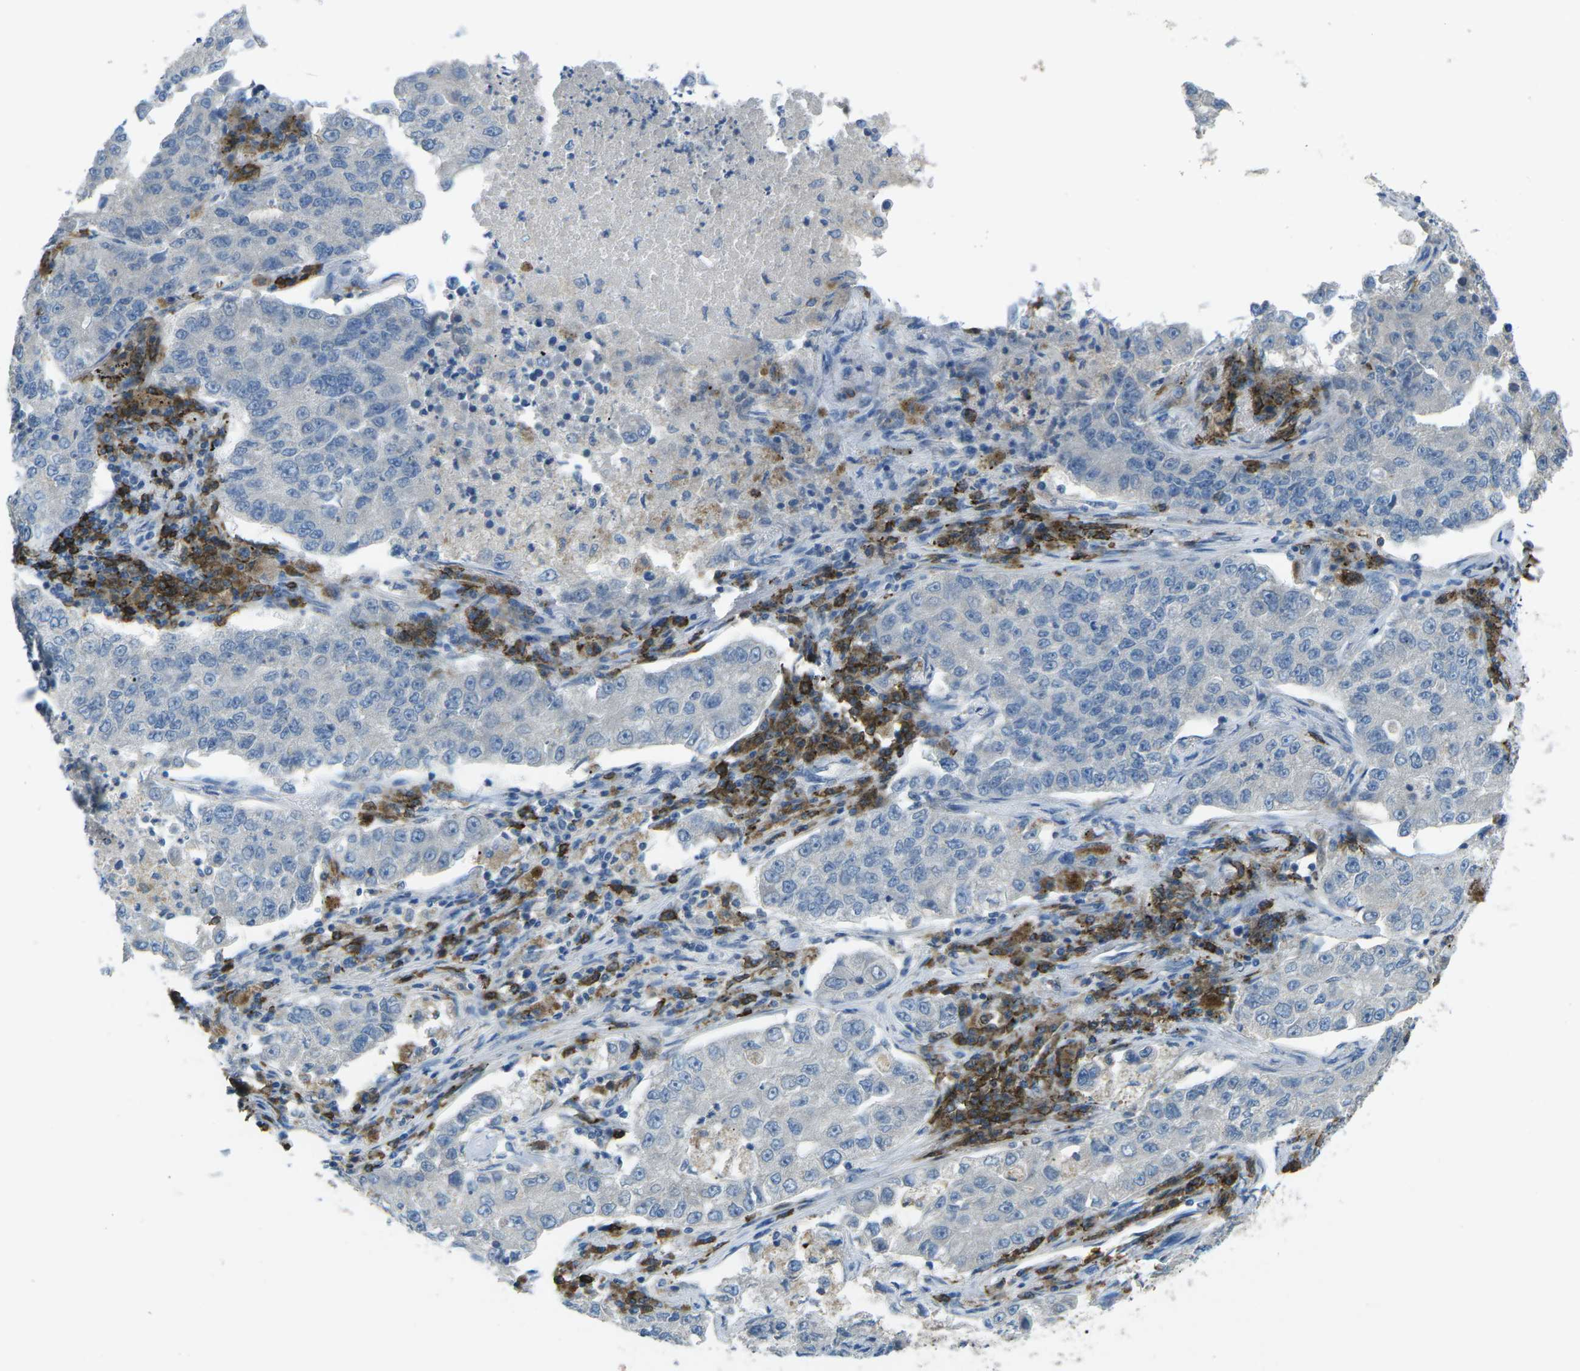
{"staining": {"intensity": "negative", "quantity": "none", "location": "none"}, "tissue": "lung cancer", "cell_type": "Tumor cells", "image_type": "cancer", "snomed": [{"axis": "morphology", "description": "Adenocarcinoma, NOS"}, {"axis": "topography", "description": "Lung"}], "caption": "Immunohistochemical staining of human lung adenocarcinoma reveals no significant staining in tumor cells.", "gene": "CD19", "patient": {"sex": "male", "age": 49}}